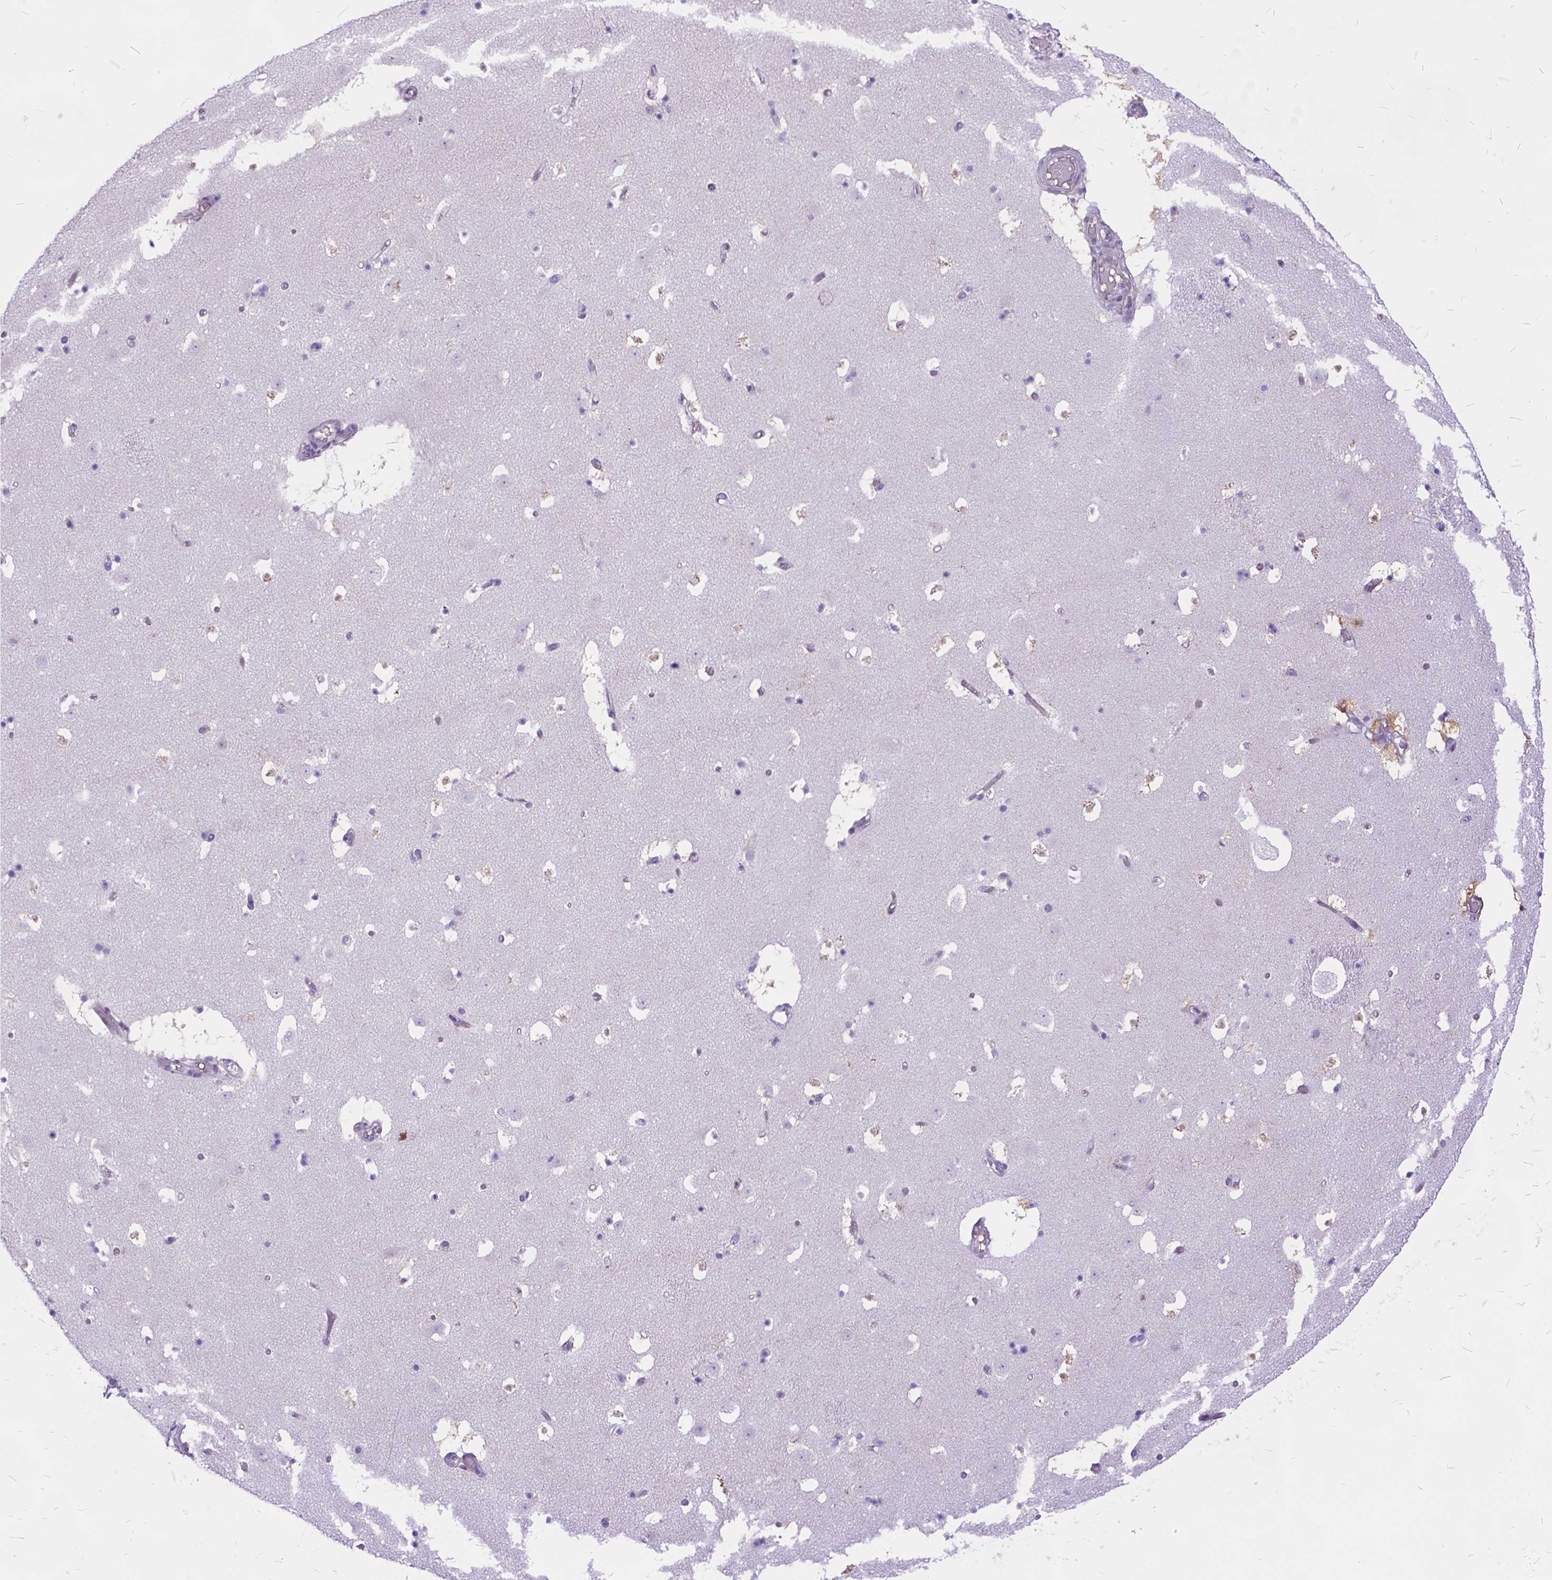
{"staining": {"intensity": "moderate", "quantity": "25%-75%", "location": "nuclear"}, "tissue": "caudate", "cell_type": "Glial cells", "image_type": "normal", "snomed": [{"axis": "morphology", "description": "Normal tissue, NOS"}, {"axis": "topography", "description": "Lateral ventricle wall"}], "caption": "Protein staining shows moderate nuclear staining in about 25%-75% of glial cells in normal caudate.", "gene": "TMEM169", "patient": {"sex": "female", "age": 42}}